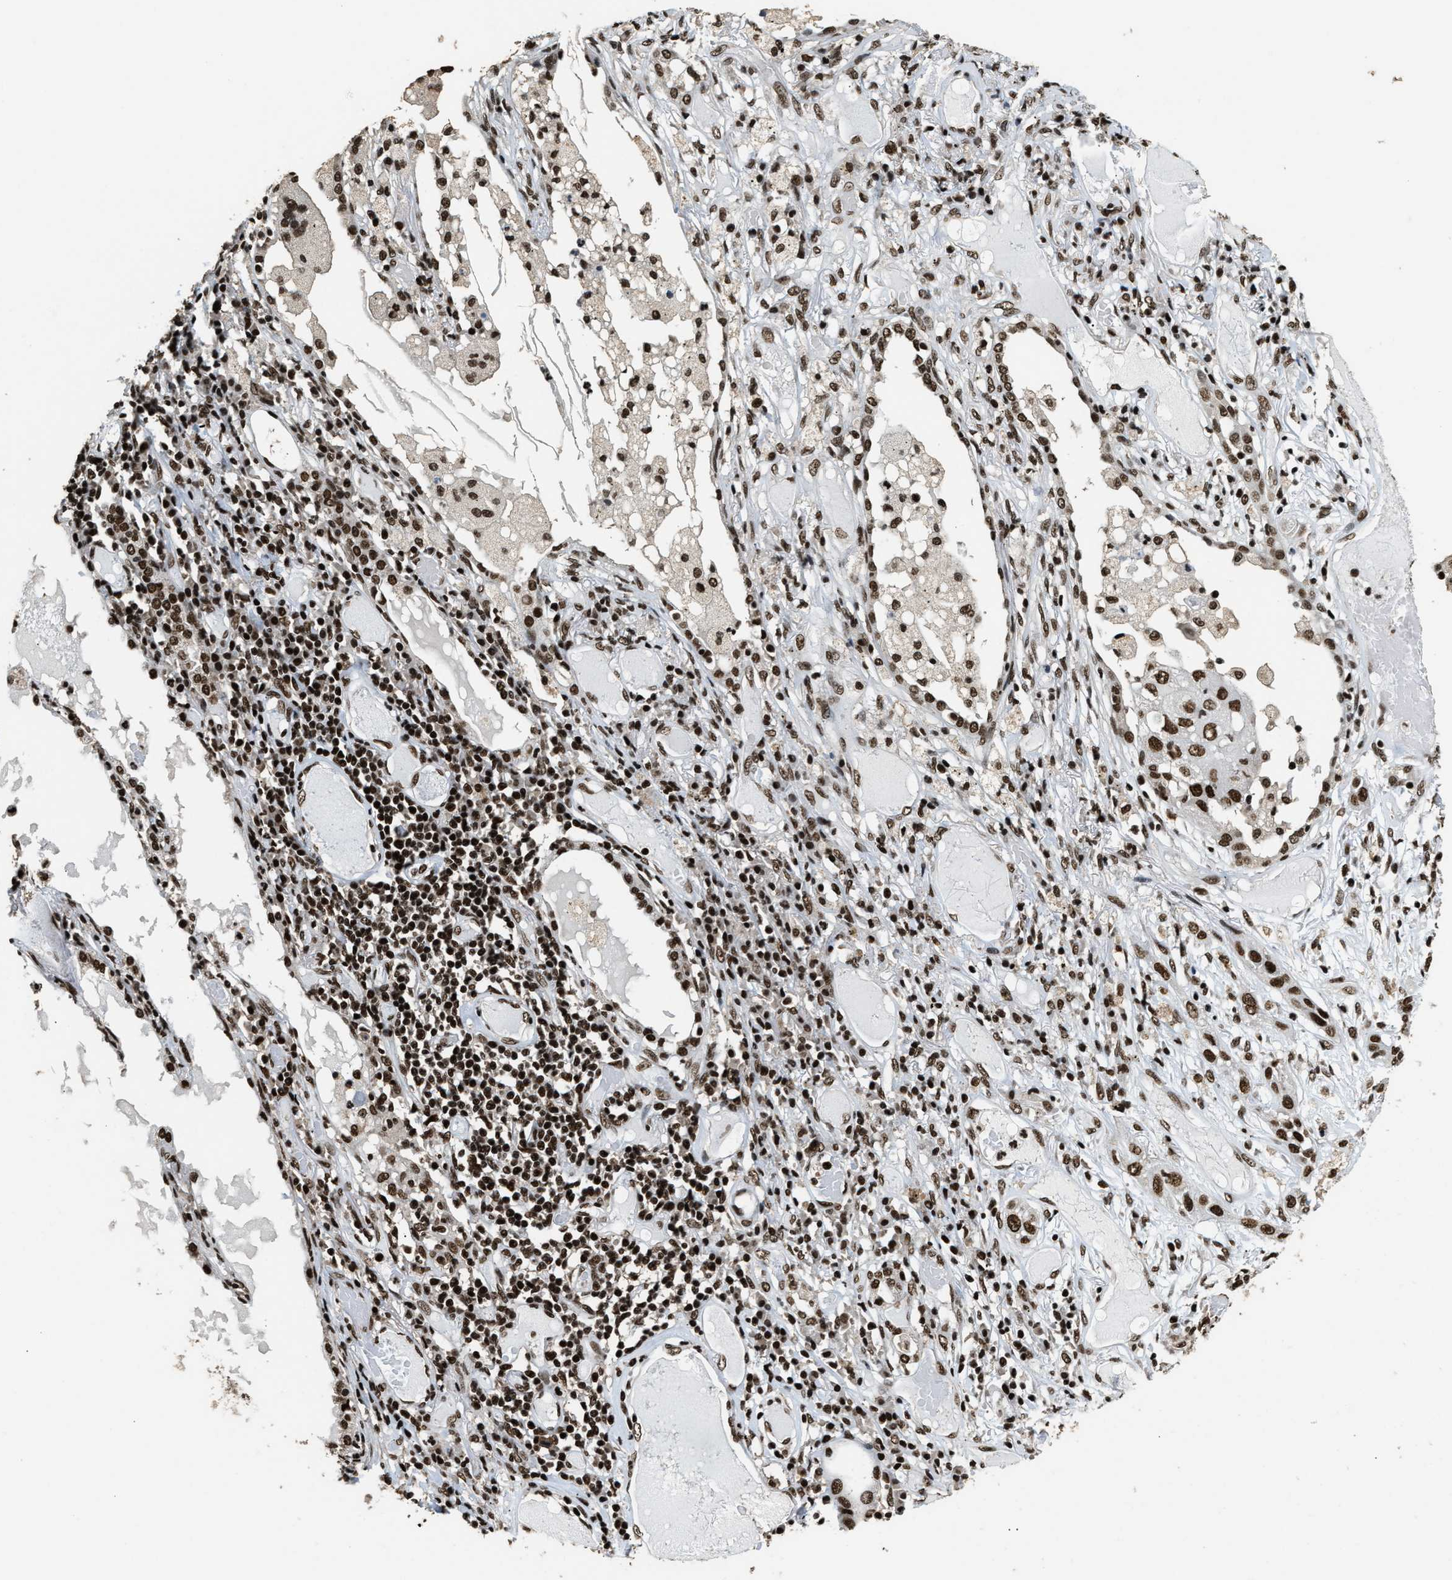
{"staining": {"intensity": "strong", "quantity": ">75%", "location": "nuclear"}, "tissue": "lung cancer", "cell_type": "Tumor cells", "image_type": "cancer", "snomed": [{"axis": "morphology", "description": "Squamous cell carcinoma, NOS"}, {"axis": "topography", "description": "Lung"}], "caption": "Brown immunohistochemical staining in lung squamous cell carcinoma displays strong nuclear staining in about >75% of tumor cells.", "gene": "RAD21", "patient": {"sex": "male", "age": 71}}